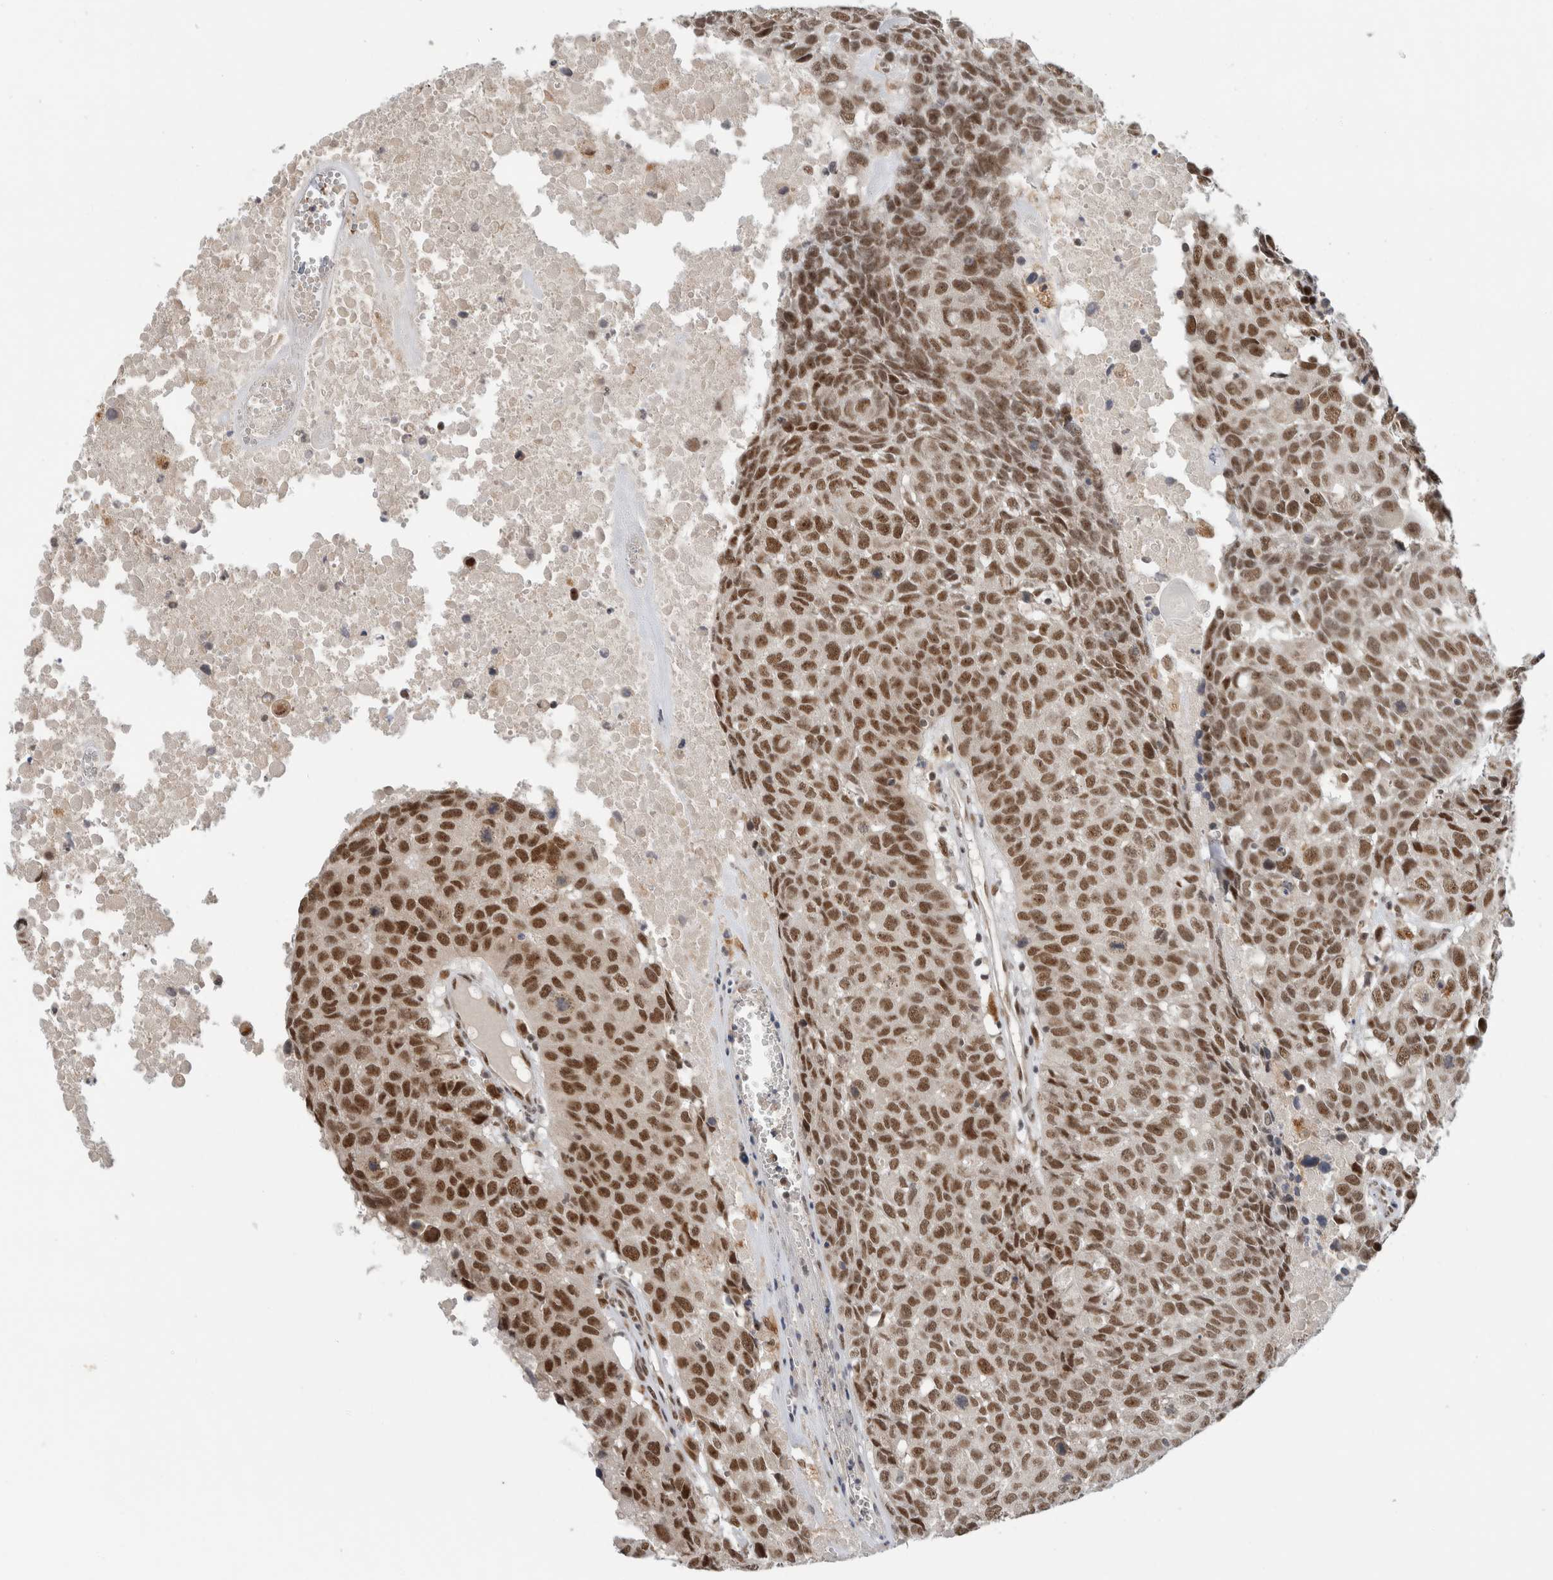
{"staining": {"intensity": "strong", "quantity": ">75%", "location": "nuclear"}, "tissue": "head and neck cancer", "cell_type": "Tumor cells", "image_type": "cancer", "snomed": [{"axis": "morphology", "description": "Squamous cell carcinoma, NOS"}, {"axis": "topography", "description": "Head-Neck"}], "caption": "Head and neck squamous cell carcinoma tissue displays strong nuclear staining in approximately >75% of tumor cells", "gene": "NCAPG2", "patient": {"sex": "male", "age": 66}}